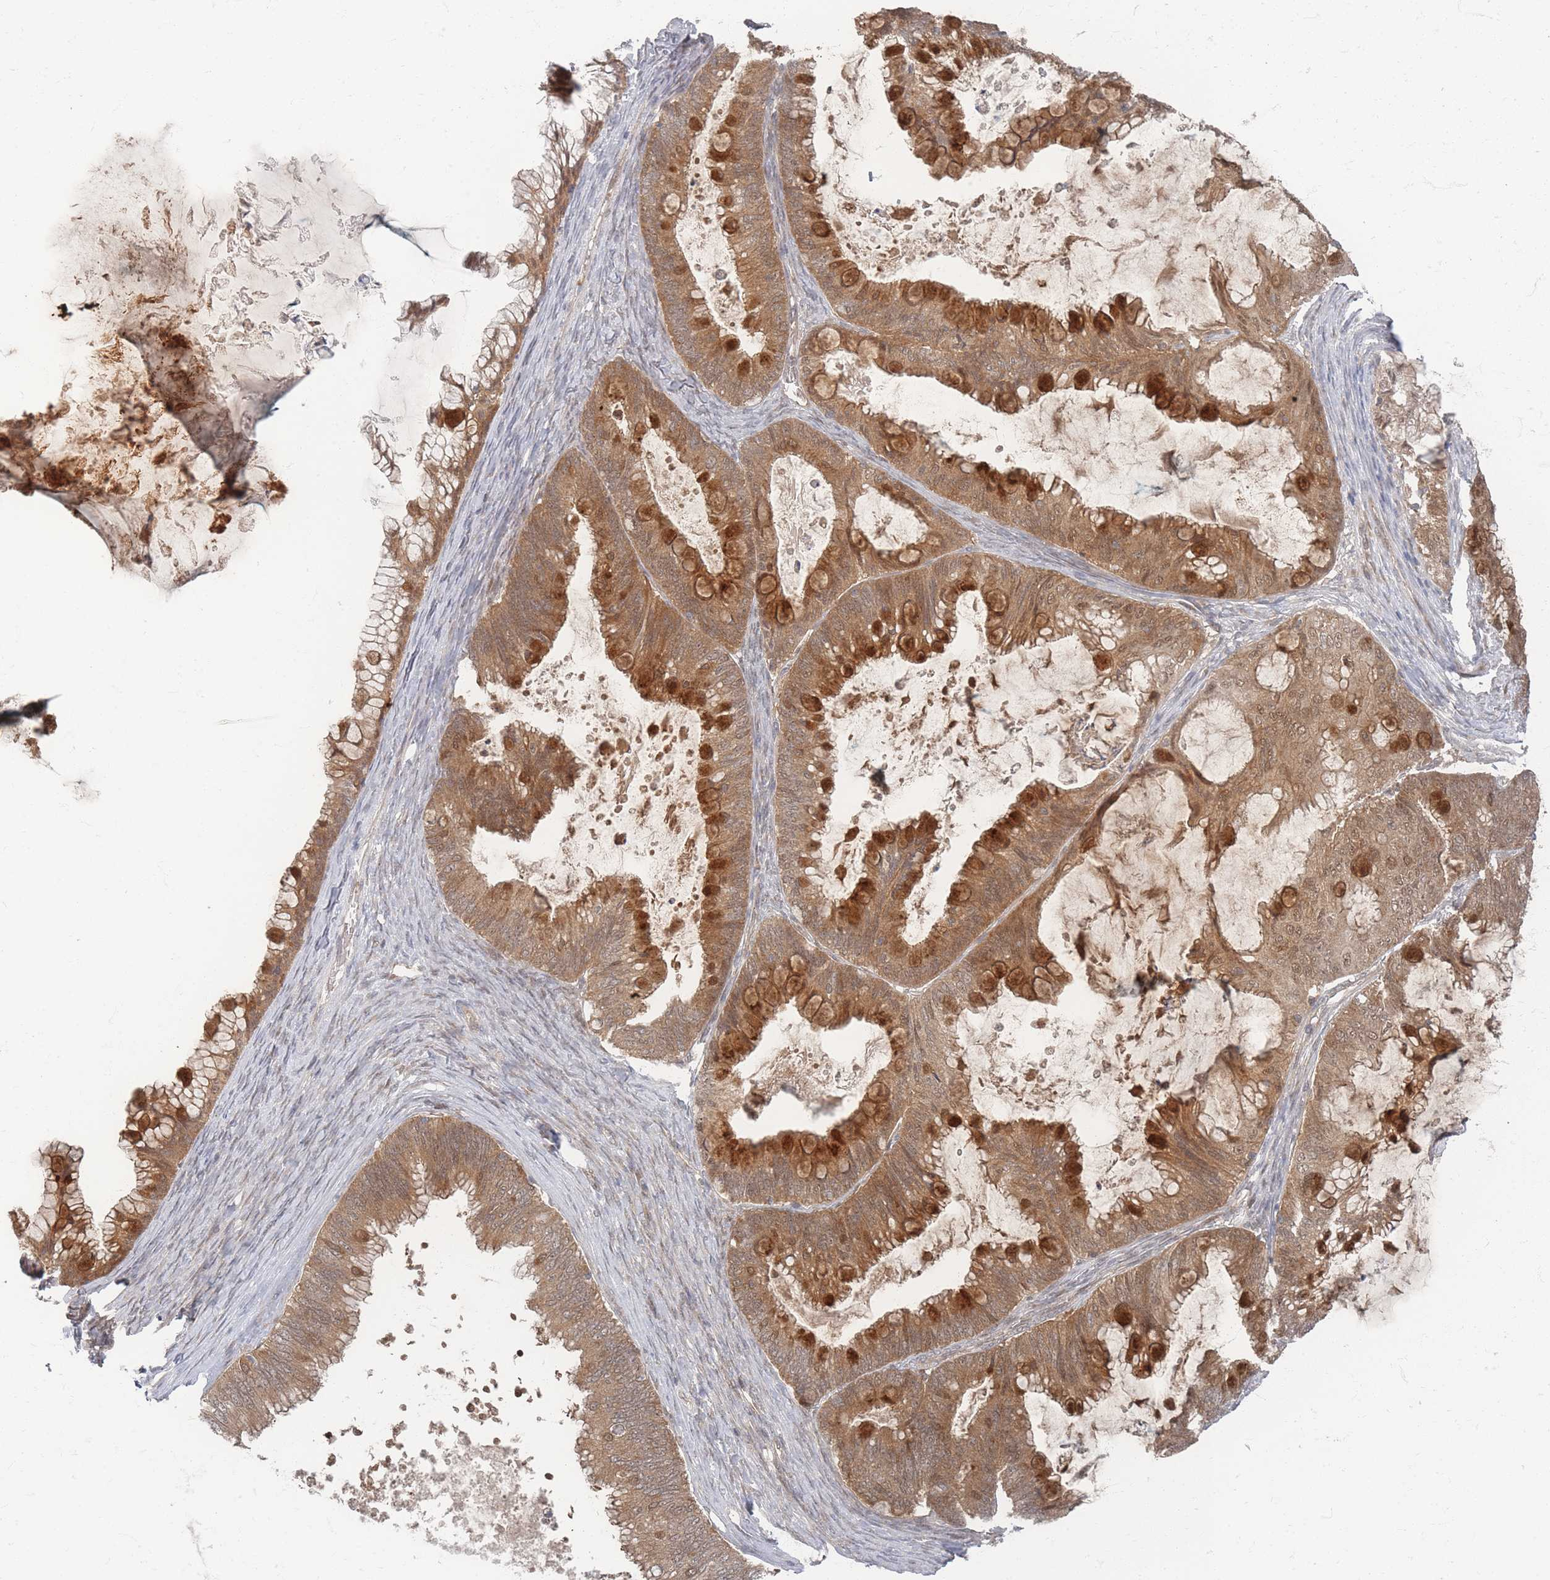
{"staining": {"intensity": "moderate", "quantity": ">75%", "location": "cytoplasmic/membranous,nuclear"}, "tissue": "ovarian cancer", "cell_type": "Tumor cells", "image_type": "cancer", "snomed": [{"axis": "morphology", "description": "Cystadenocarcinoma, mucinous, NOS"}, {"axis": "topography", "description": "Ovary"}], "caption": "High-magnification brightfield microscopy of ovarian cancer stained with DAB (3,3'-diaminobenzidine) (brown) and counterstained with hematoxylin (blue). tumor cells exhibit moderate cytoplasmic/membranous and nuclear expression is appreciated in about>75% of cells.", "gene": "PSMD9", "patient": {"sex": "female", "age": 35}}